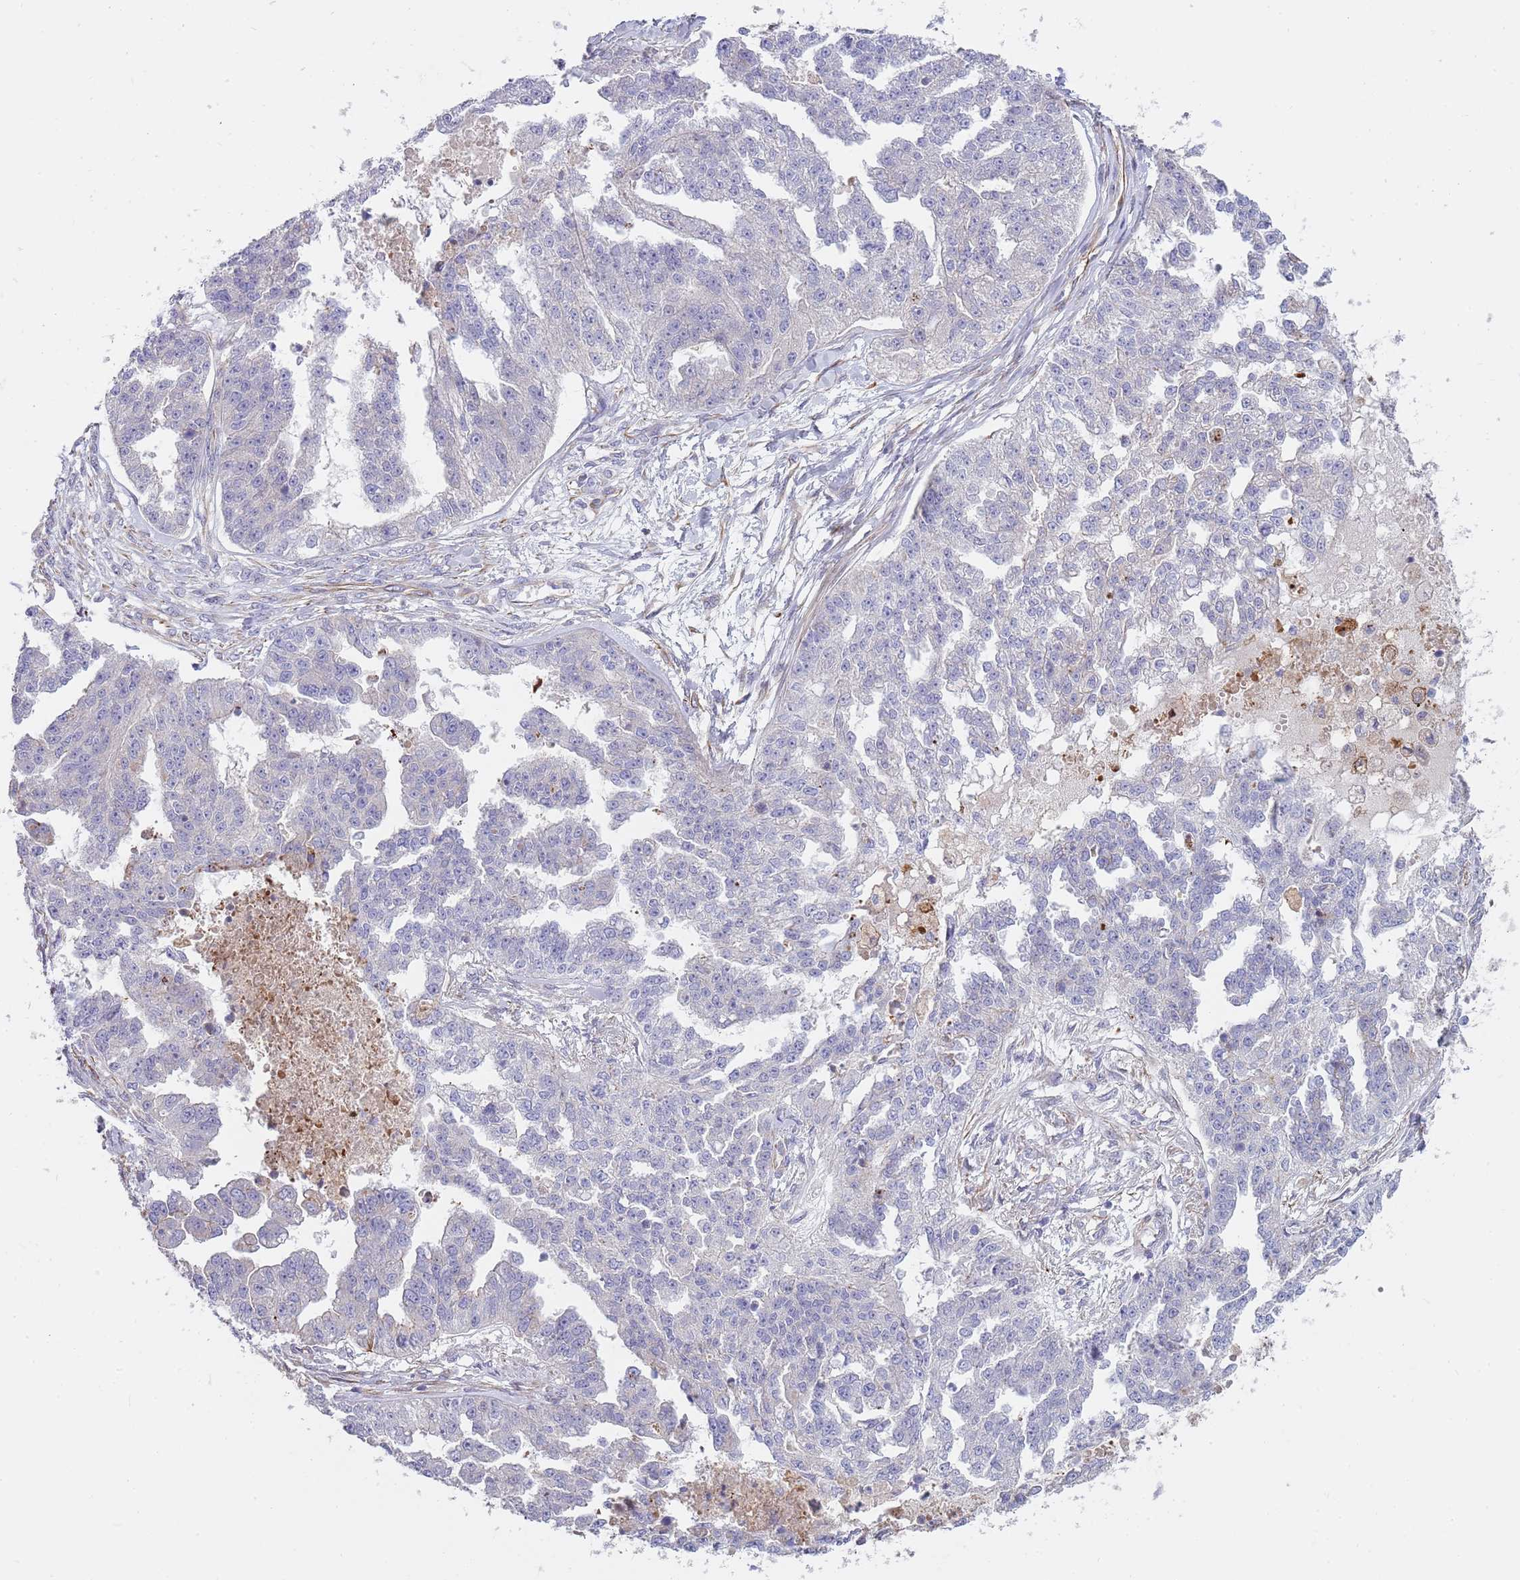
{"staining": {"intensity": "negative", "quantity": "none", "location": "none"}, "tissue": "ovarian cancer", "cell_type": "Tumor cells", "image_type": "cancer", "snomed": [{"axis": "morphology", "description": "Cystadenocarcinoma, serous, NOS"}, {"axis": "topography", "description": "Ovary"}], "caption": "Immunohistochemistry micrograph of human serous cystadenocarcinoma (ovarian) stained for a protein (brown), which shows no expression in tumor cells.", "gene": "MOGAT1", "patient": {"sex": "female", "age": 58}}